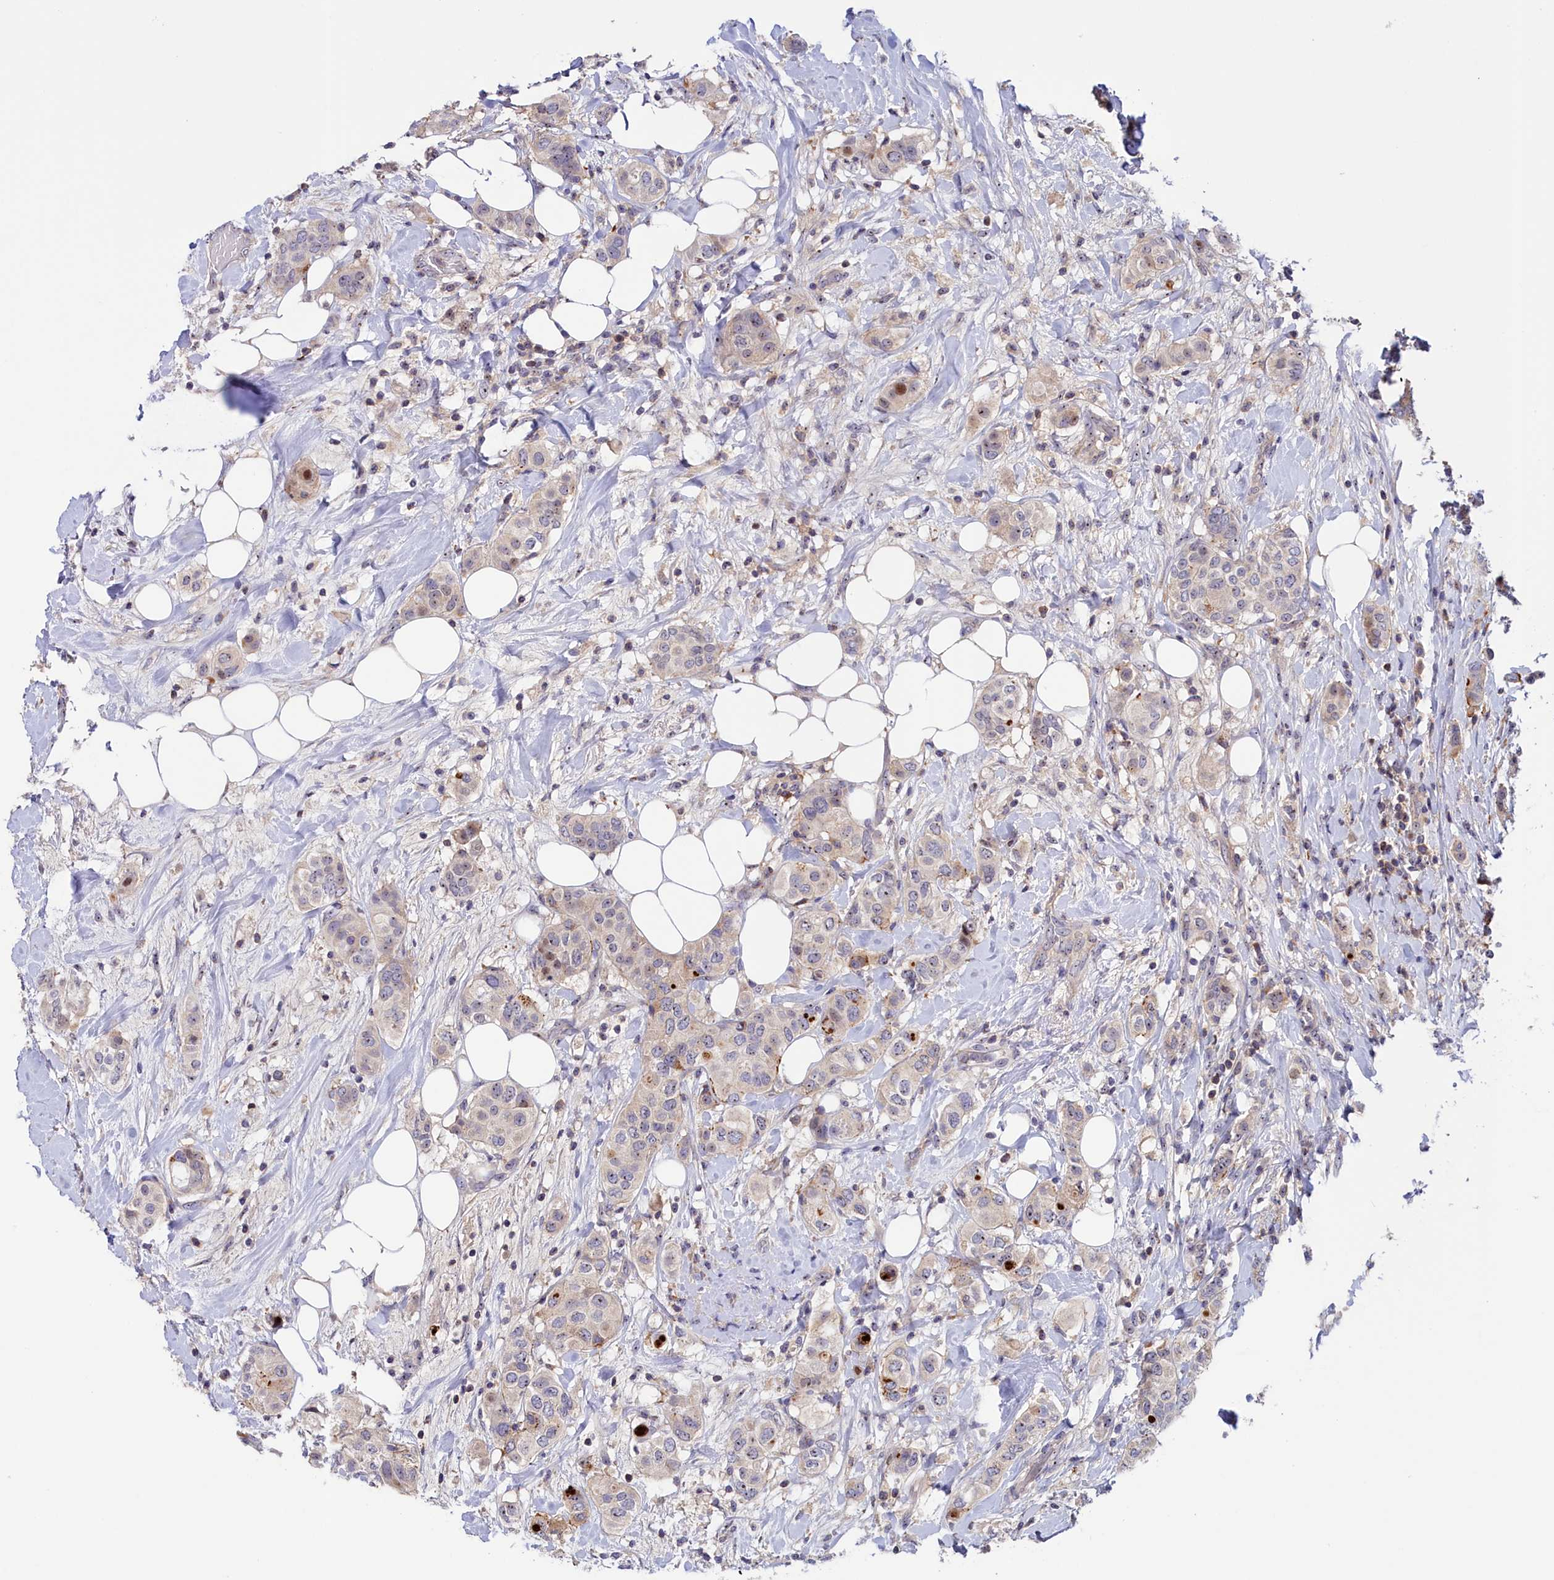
{"staining": {"intensity": "weak", "quantity": "<25%", "location": "cytoplasmic/membranous"}, "tissue": "breast cancer", "cell_type": "Tumor cells", "image_type": "cancer", "snomed": [{"axis": "morphology", "description": "Lobular carcinoma"}, {"axis": "topography", "description": "Breast"}], "caption": "Immunohistochemical staining of lobular carcinoma (breast) exhibits no significant expression in tumor cells.", "gene": "NEURL4", "patient": {"sex": "female", "age": 51}}